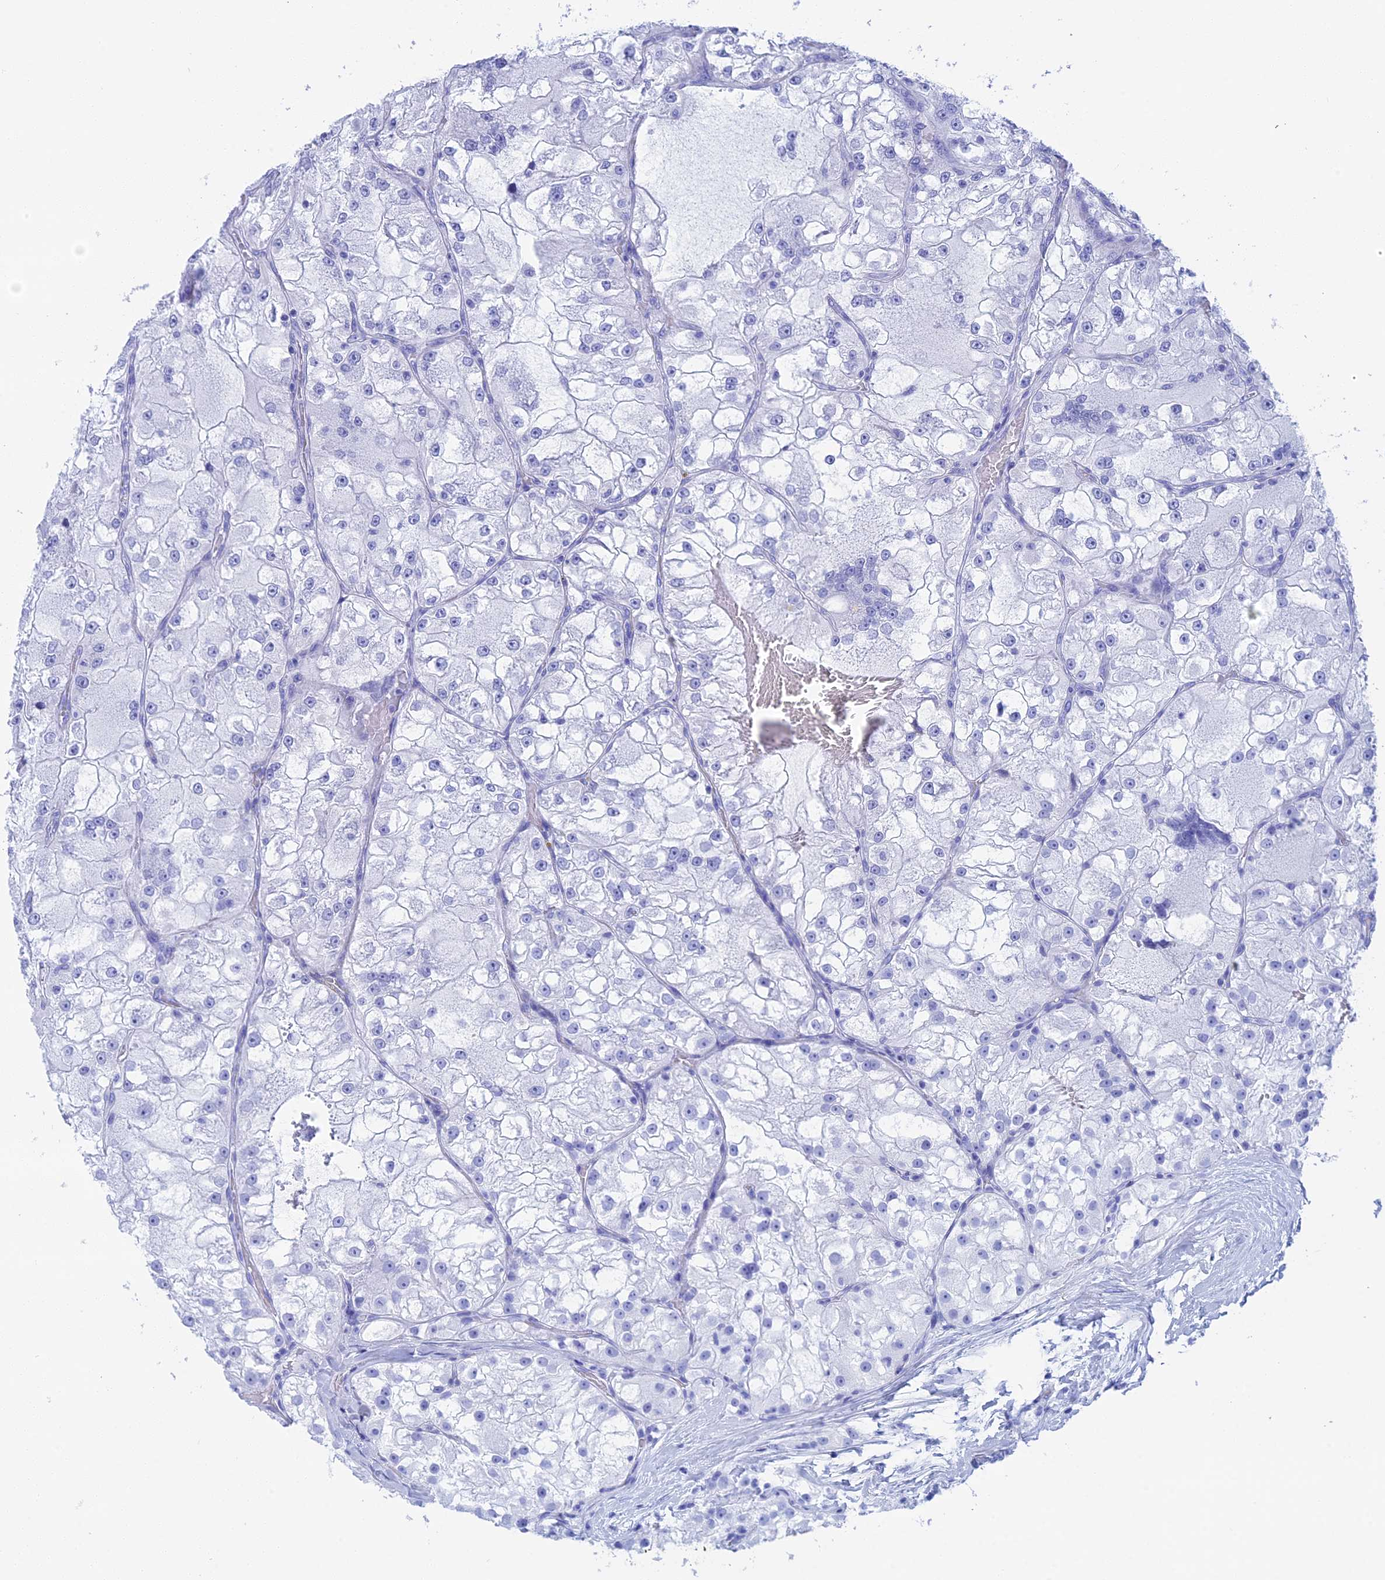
{"staining": {"intensity": "negative", "quantity": "none", "location": "none"}, "tissue": "renal cancer", "cell_type": "Tumor cells", "image_type": "cancer", "snomed": [{"axis": "morphology", "description": "Adenocarcinoma, NOS"}, {"axis": "topography", "description": "Kidney"}], "caption": "Immunohistochemistry (IHC) image of neoplastic tissue: renal adenocarcinoma stained with DAB (3,3'-diaminobenzidine) shows no significant protein expression in tumor cells. (IHC, brightfield microscopy, high magnification).", "gene": "TEX101", "patient": {"sex": "female", "age": 72}}